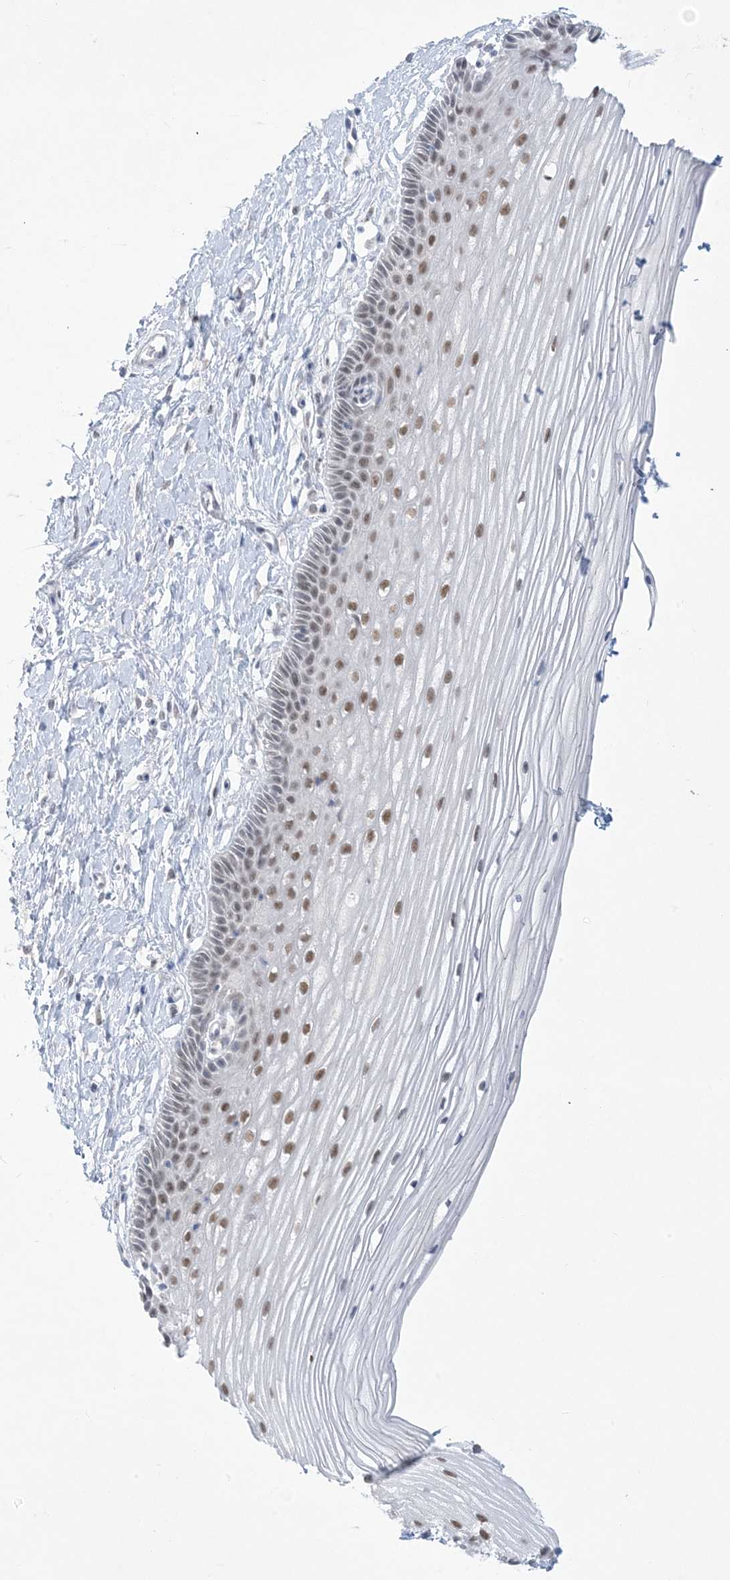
{"staining": {"intensity": "moderate", "quantity": ">75%", "location": "nuclear"}, "tissue": "vagina", "cell_type": "Squamous epithelial cells", "image_type": "normal", "snomed": [{"axis": "morphology", "description": "Normal tissue, NOS"}, {"axis": "topography", "description": "Vagina"}, {"axis": "topography", "description": "Cervix"}], "caption": "A photomicrograph of vagina stained for a protein reveals moderate nuclear brown staining in squamous epithelial cells.", "gene": "HOMEZ", "patient": {"sex": "female", "age": 40}}